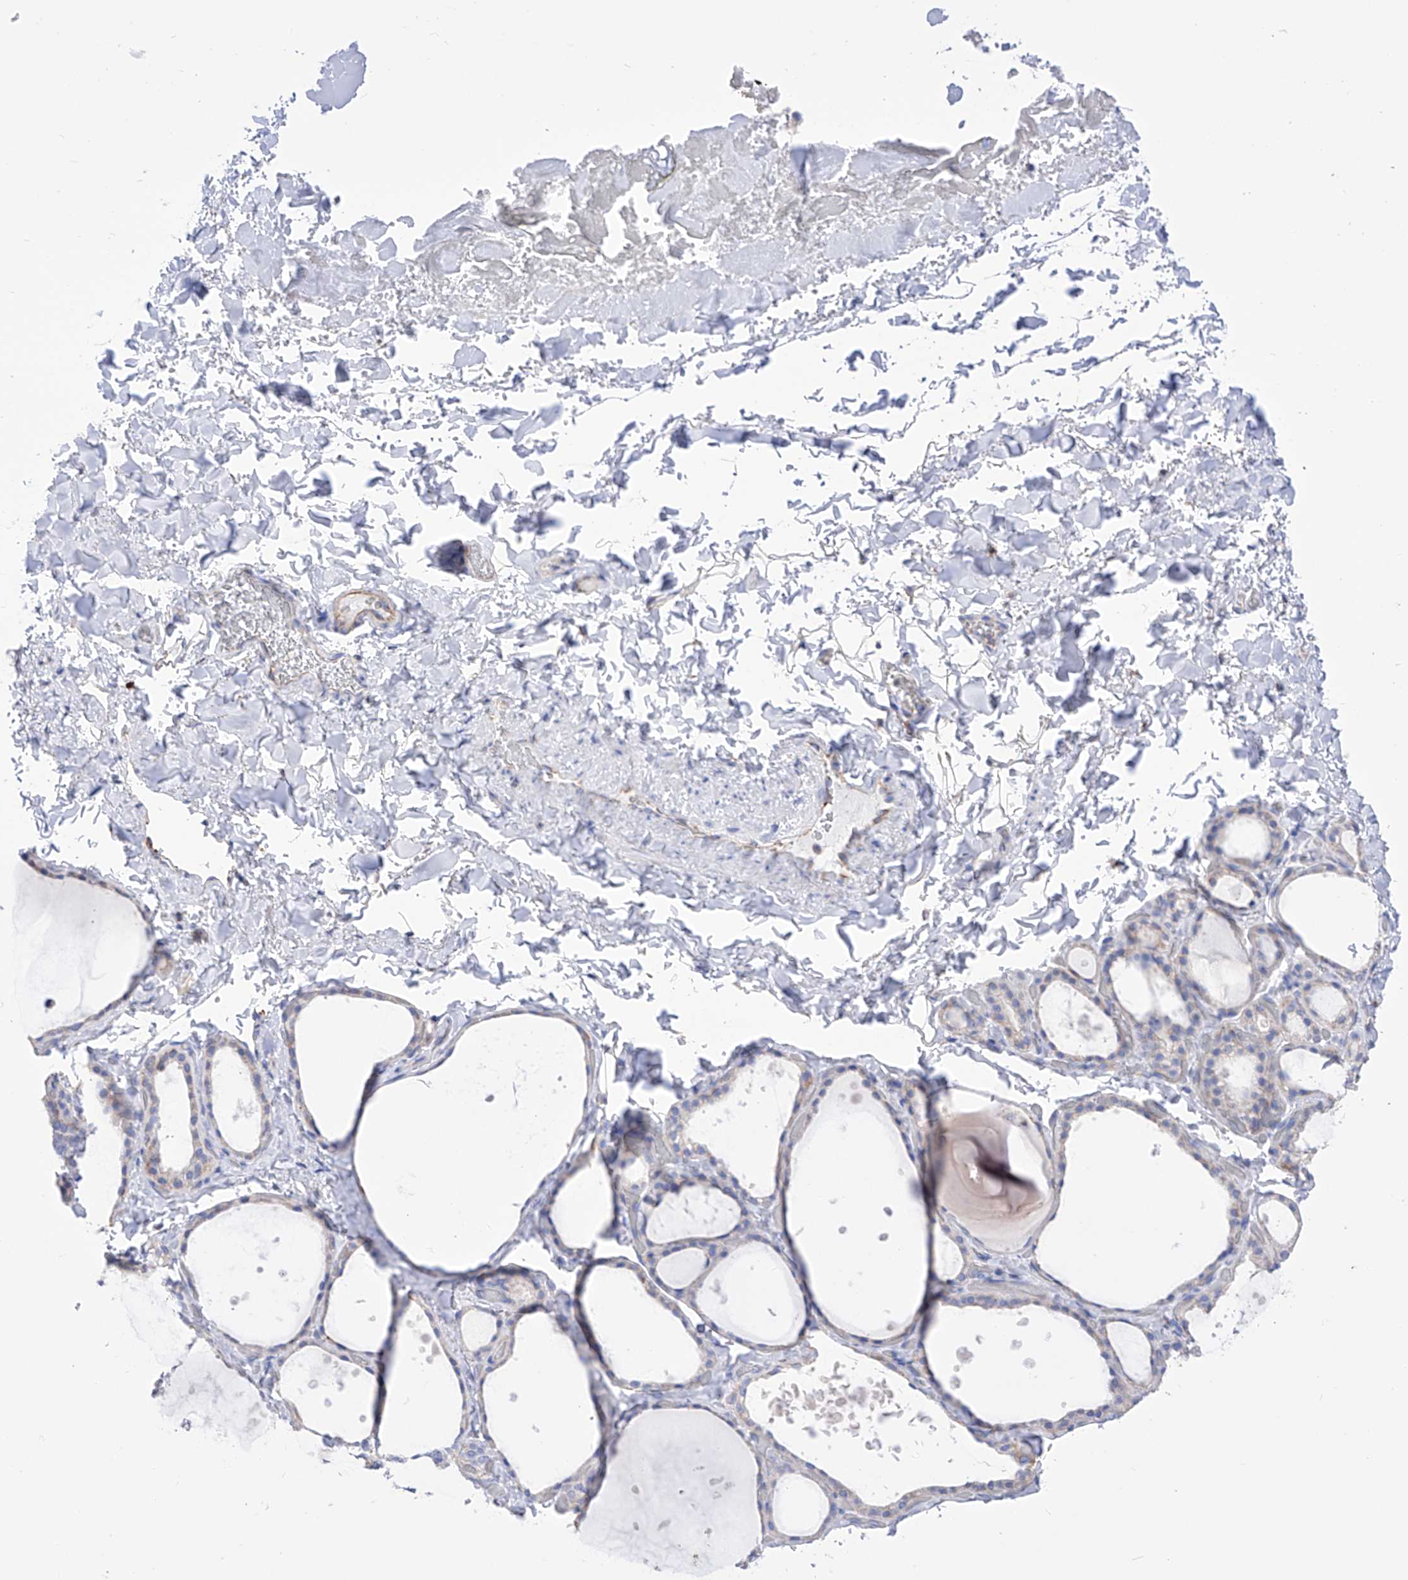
{"staining": {"intensity": "negative", "quantity": "none", "location": "none"}, "tissue": "thyroid gland", "cell_type": "Glandular cells", "image_type": "normal", "snomed": [{"axis": "morphology", "description": "Normal tissue, NOS"}, {"axis": "topography", "description": "Thyroid gland"}], "caption": "There is no significant staining in glandular cells of thyroid gland. The staining was performed using DAB to visualize the protein expression in brown, while the nuclei were stained in blue with hematoxylin (Magnification: 20x).", "gene": "FLG", "patient": {"sex": "female", "age": 44}}